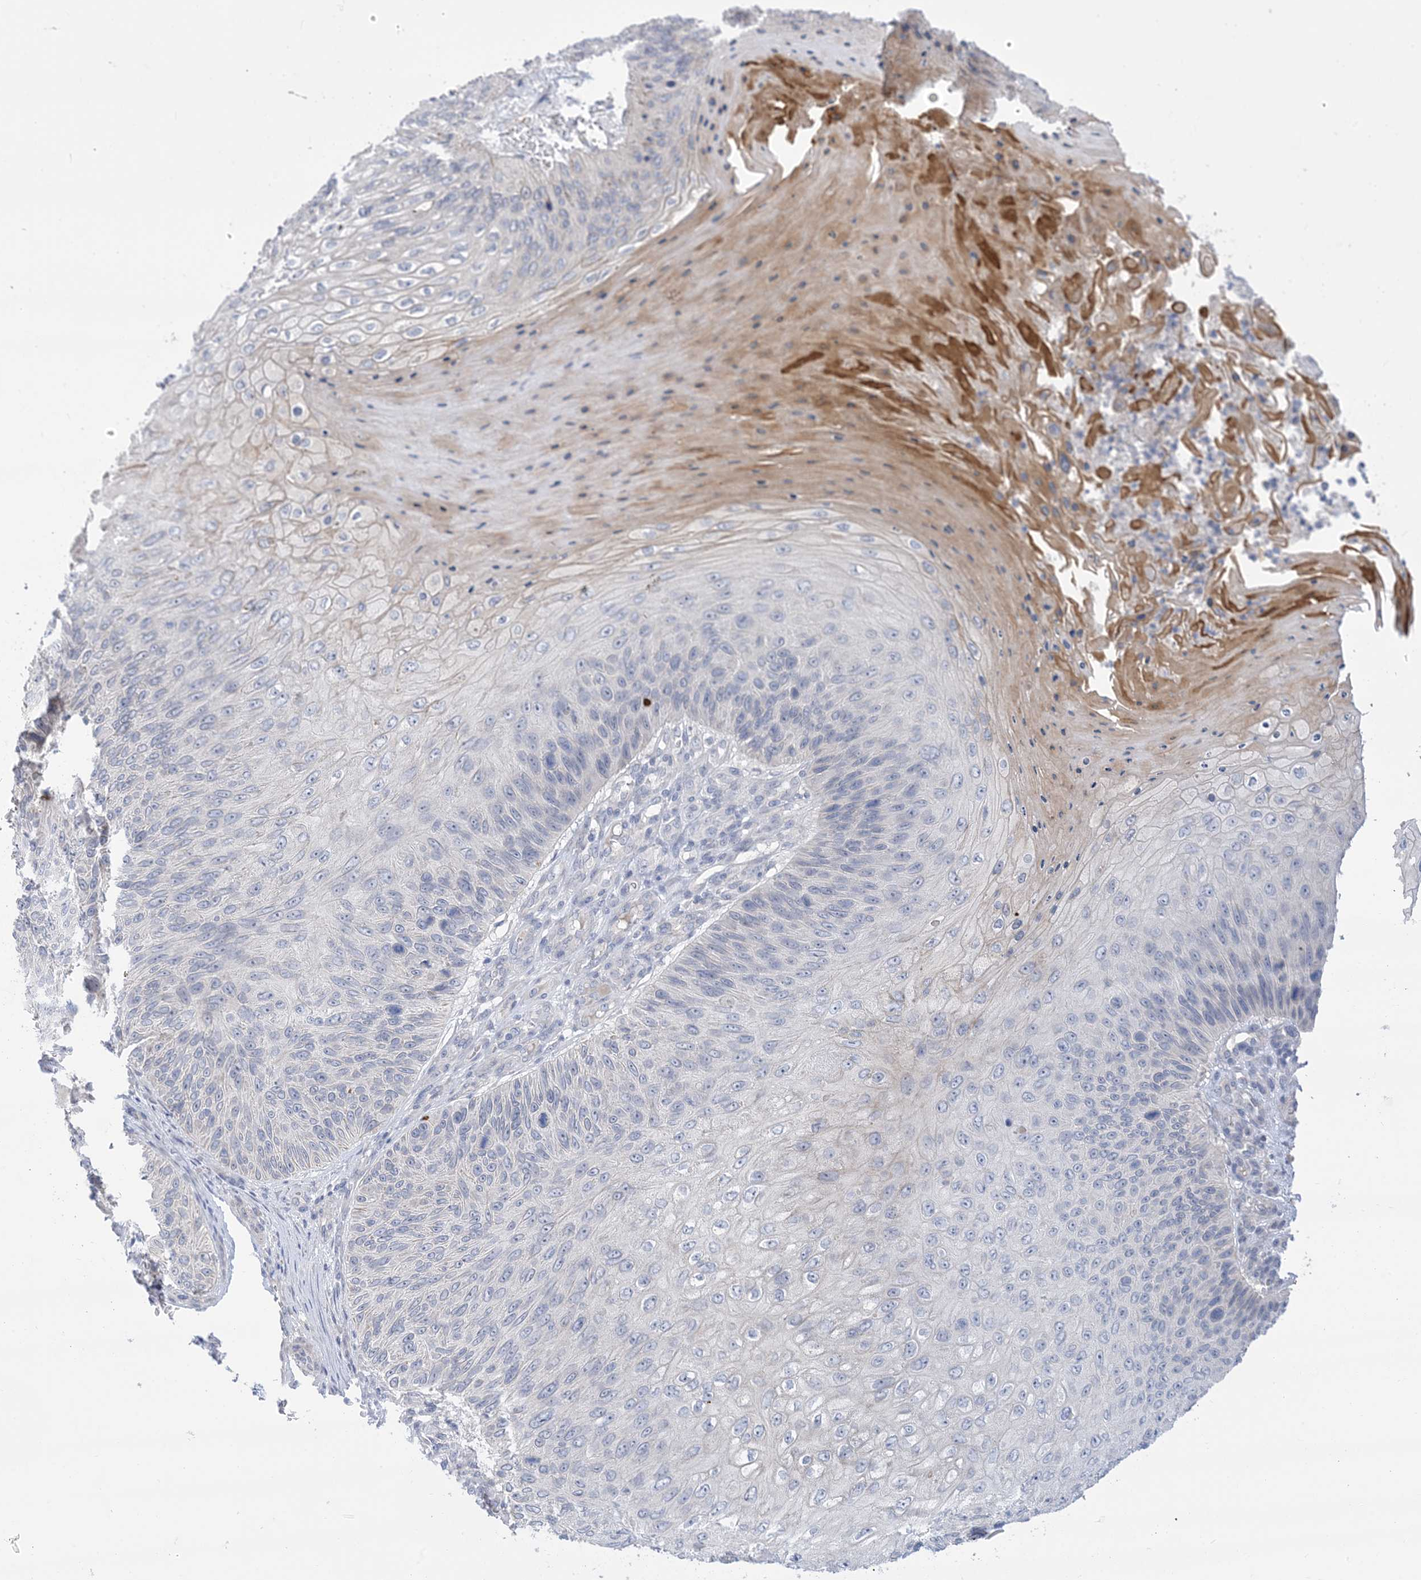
{"staining": {"intensity": "negative", "quantity": "none", "location": "none"}, "tissue": "skin cancer", "cell_type": "Tumor cells", "image_type": "cancer", "snomed": [{"axis": "morphology", "description": "Squamous cell carcinoma, NOS"}, {"axis": "topography", "description": "Skin"}], "caption": "Immunohistochemistry (IHC) of skin squamous cell carcinoma reveals no positivity in tumor cells.", "gene": "TTYH1", "patient": {"sex": "female", "age": 88}}